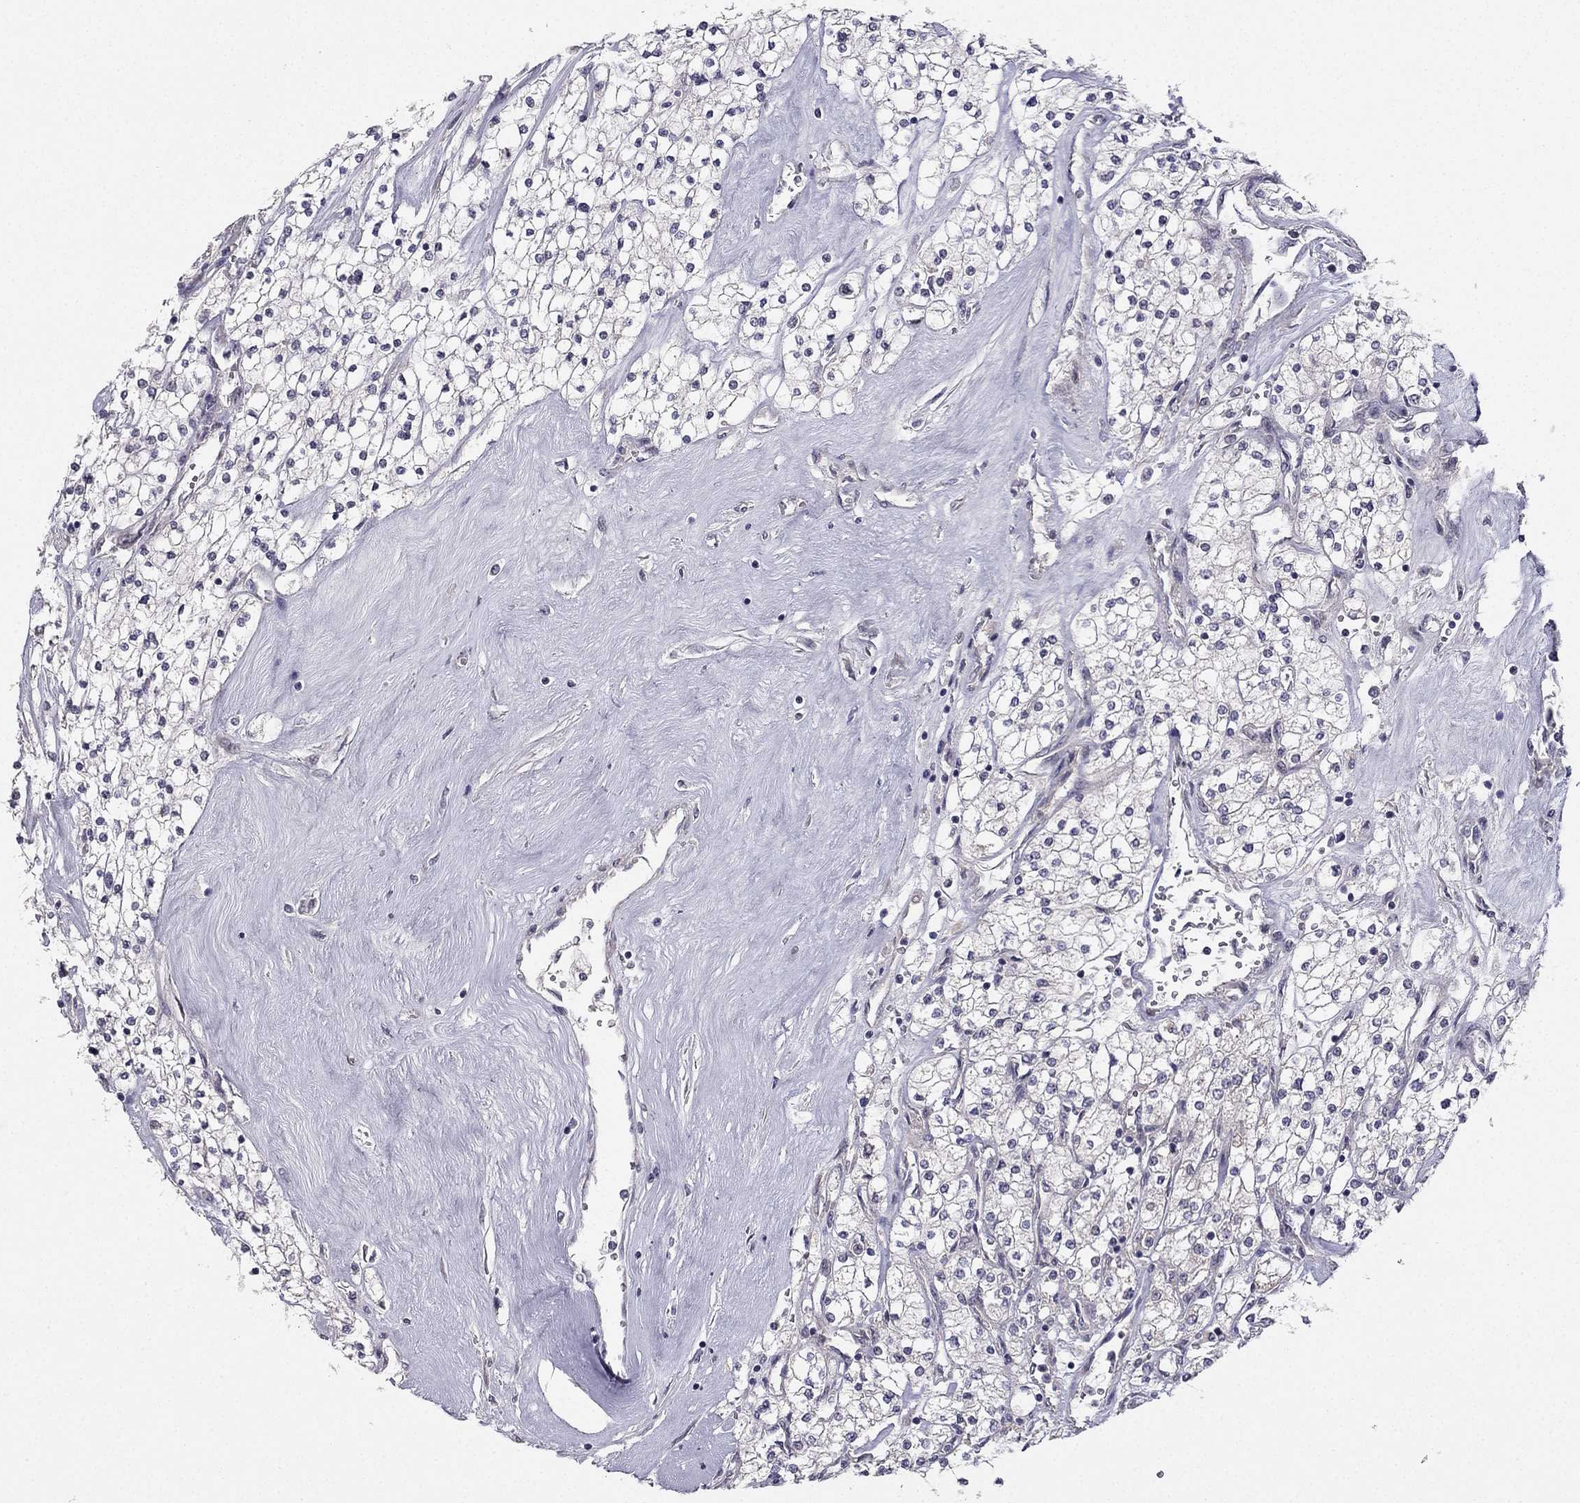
{"staining": {"intensity": "negative", "quantity": "none", "location": "none"}, "tissue": "renal cancer", "cell_type": "Tumor cells", "image_type": "cancer", "snomed": [{"axis": "morphology", "description": "Adenocarcinoma, NOS"}, {"axis": "topography", "description": "Kidney"}], "caption": "IHC of renal cancer (adenocarcinoma) displays no staining in tumor cells.", "gene": "CHST8", "patient": {"sex": "male", "age": 80}}